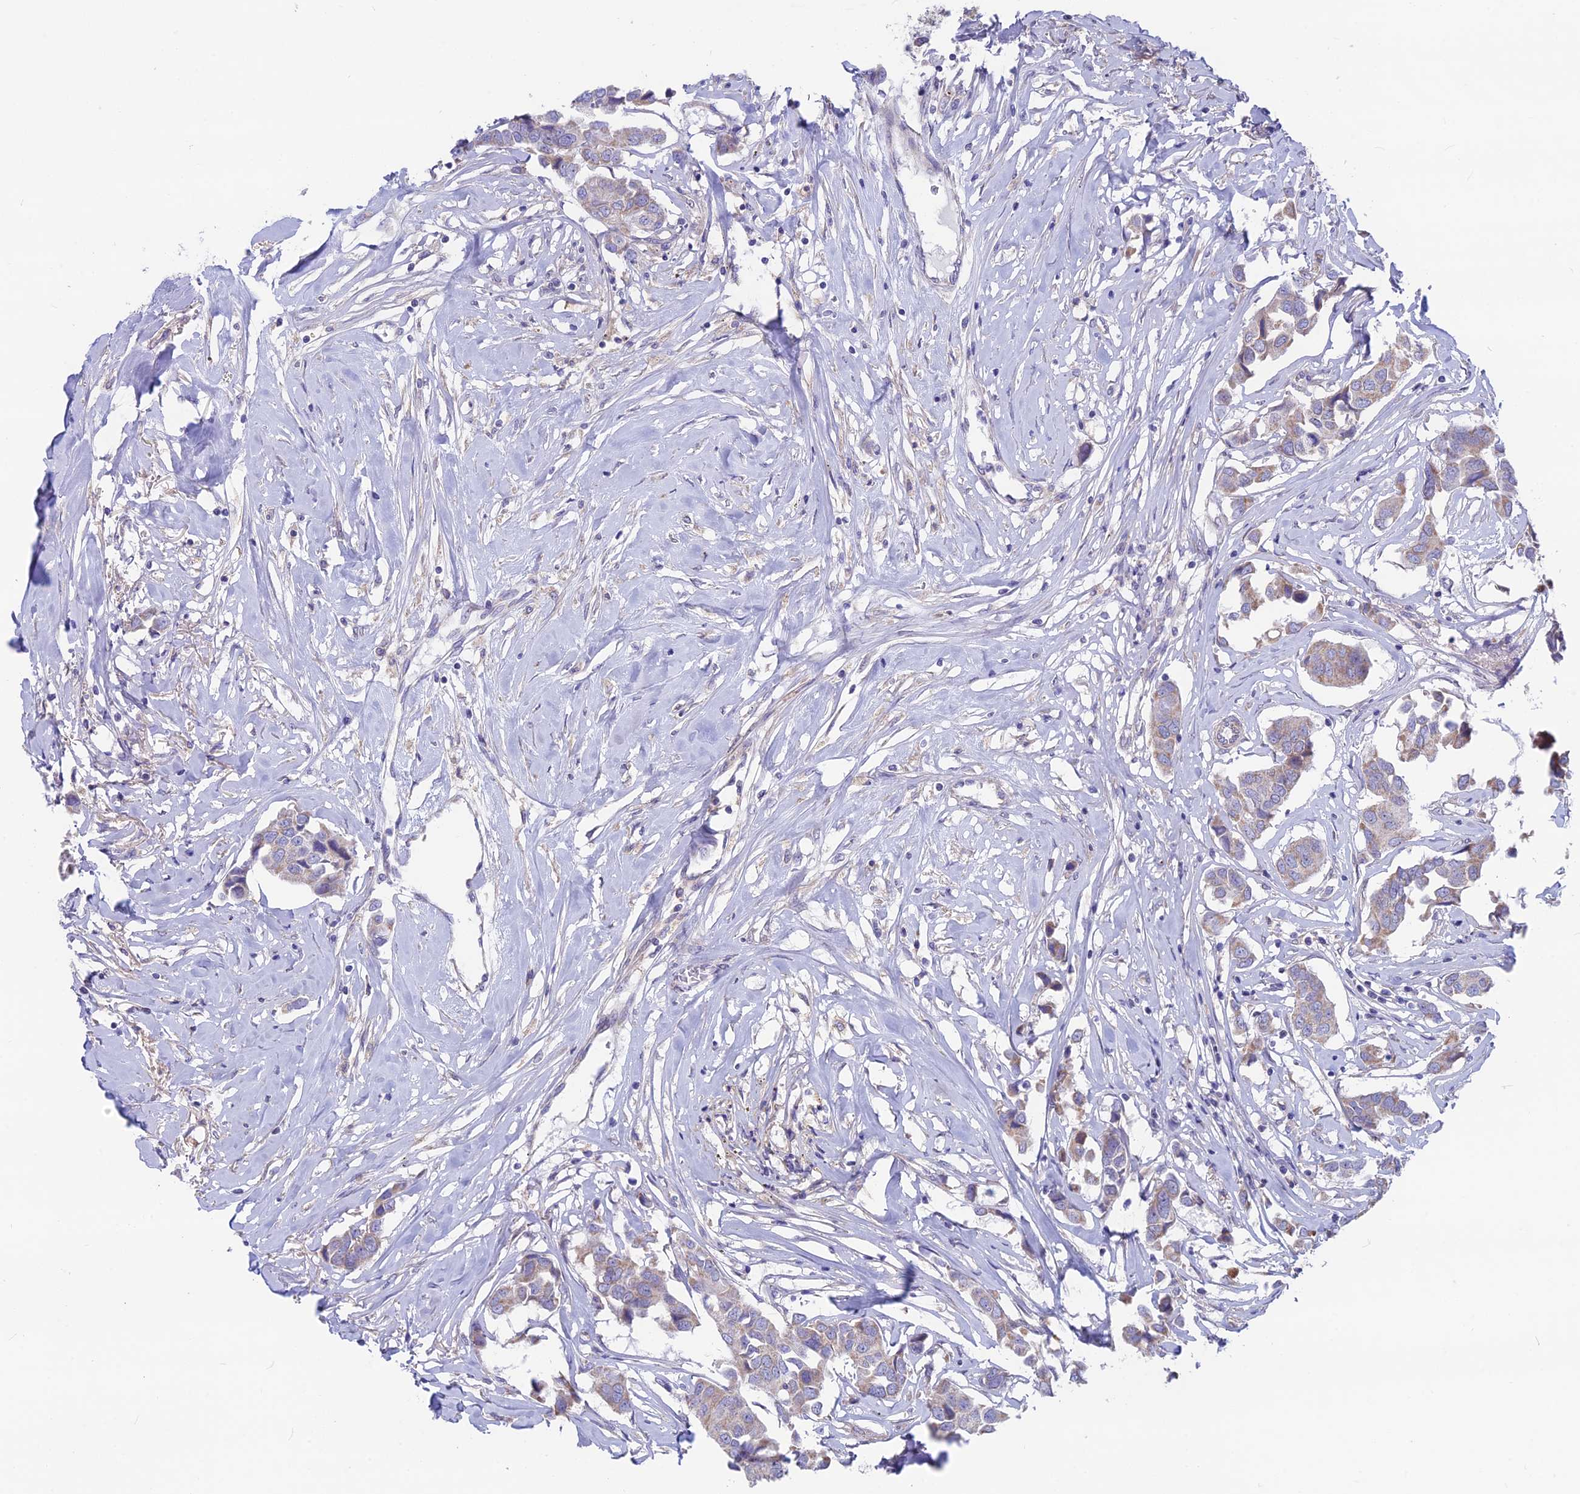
{"staining": {"intensity": "weak", "quantity": "25%-75%", "location": "cytoplasmic/membranous"}, "tissue": "breast cancer", "cell_type": "Tumor cells", "image_type": "cancer", "snomed": [{"axis": "morphology", "description": "Duct carcinoma"}, {"axis": "topography", "description": "Breast"}], "caption": "IHC micrograph of human intraductal carcinoma (breast) stained for a protein (brown), which exhibits low levels of weak cytoplasmic/membranous expression in about 25%-75% of tumor cells.", "gene": "PLAC9", "patient": {"sex": "female", "age": 80}}